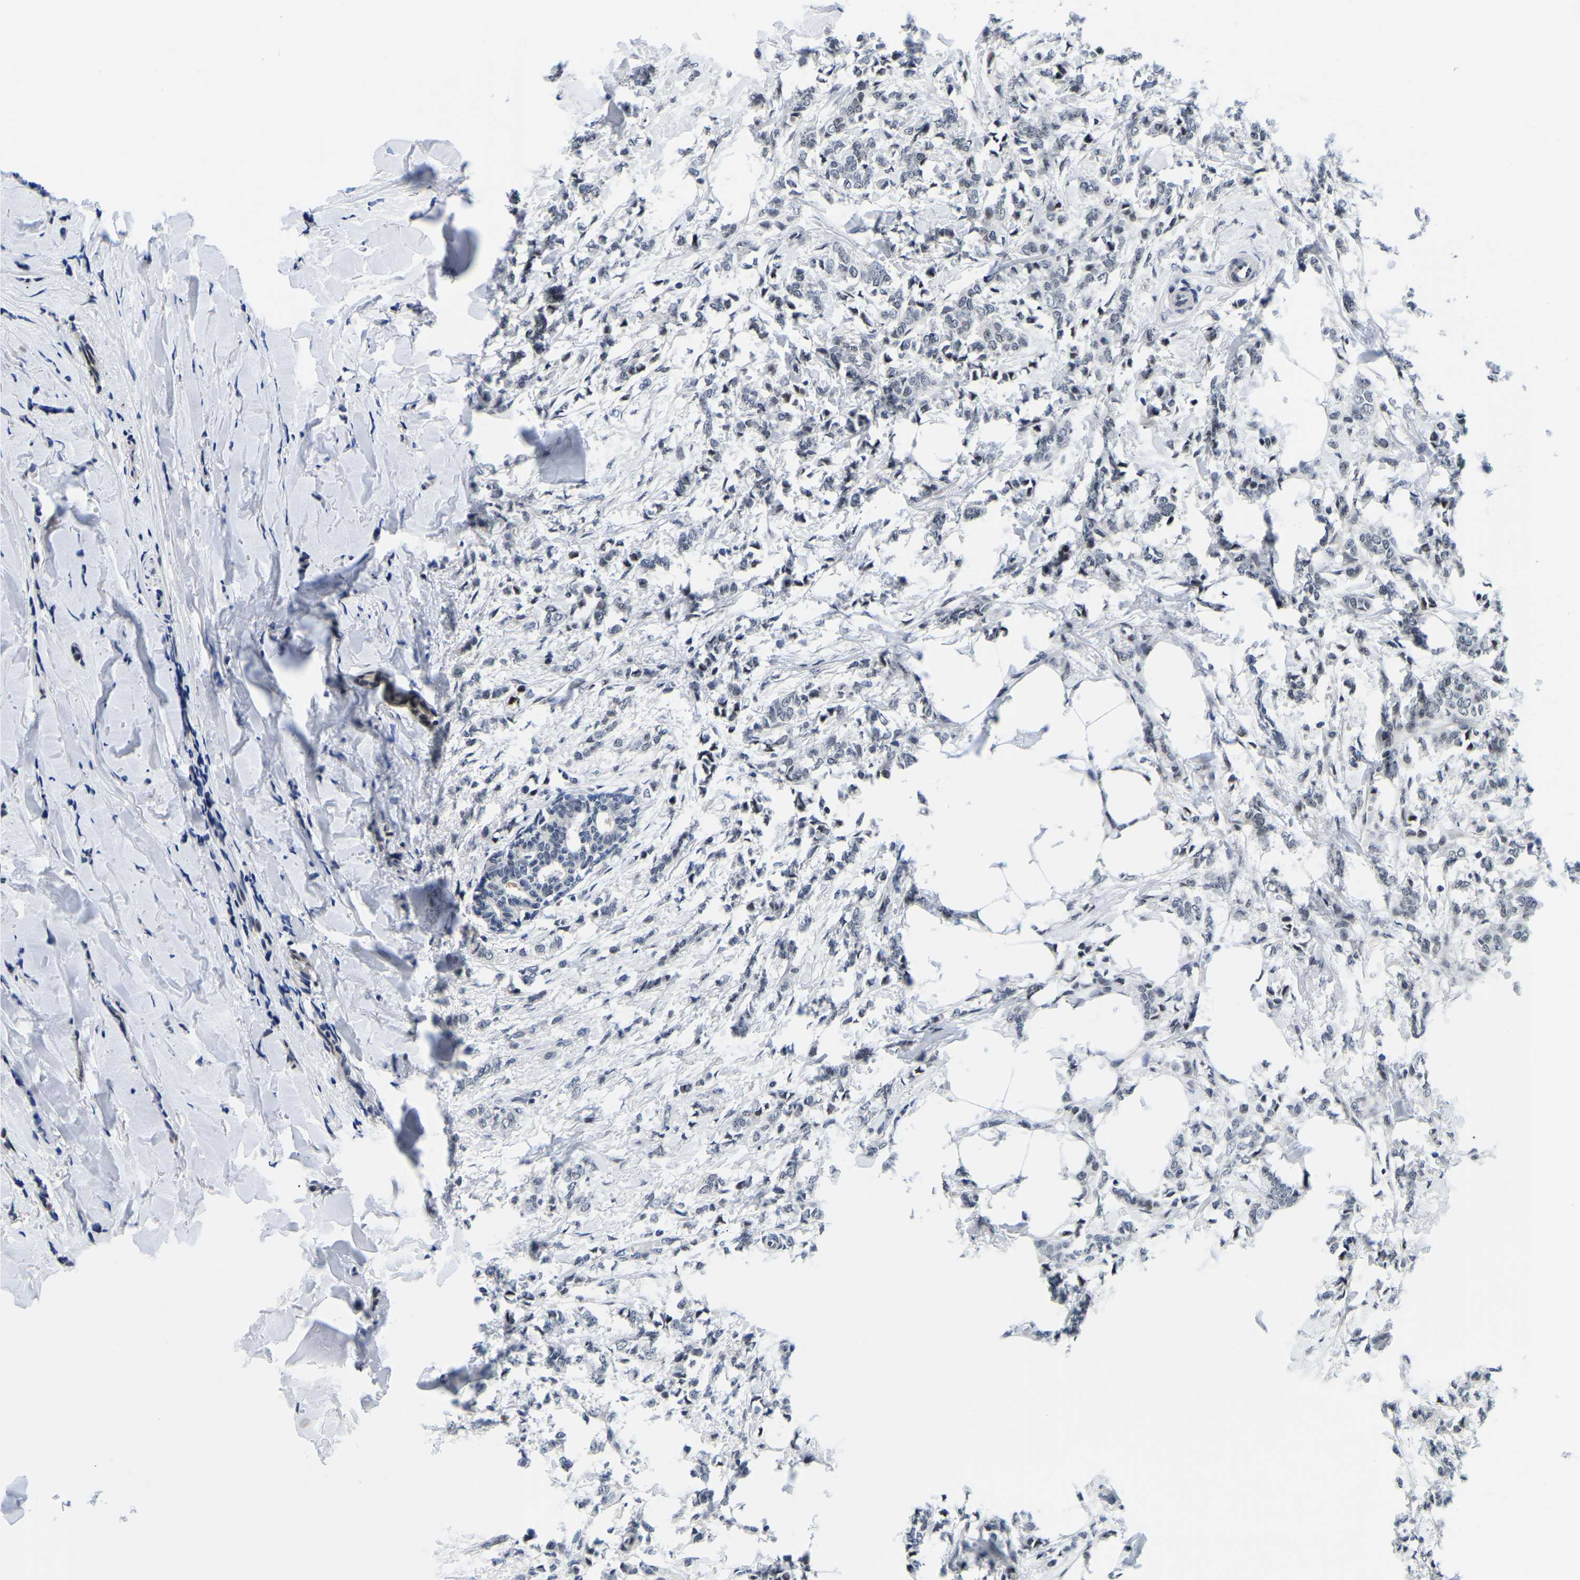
{"staining": {"intensity": "negative", "quantity": "none", "location": "none"}, "tissue": "breast cancer", "cell_type": "Tumor cells", "image_type": "cancer", "snomed": [{"axis": "morphology", "description": "Lobular carcinoma, in situ"}, {"axis": "morphology", "description": "Lobular carcinoma"}, {"axis": "topography", "description": "Breast"}], "caption": "Human breast cancer stained for a protein using IHC shows no expression in tumor cells.", "gene": "POLDIP3", "patient": {"sex": "female", "age": 41}}